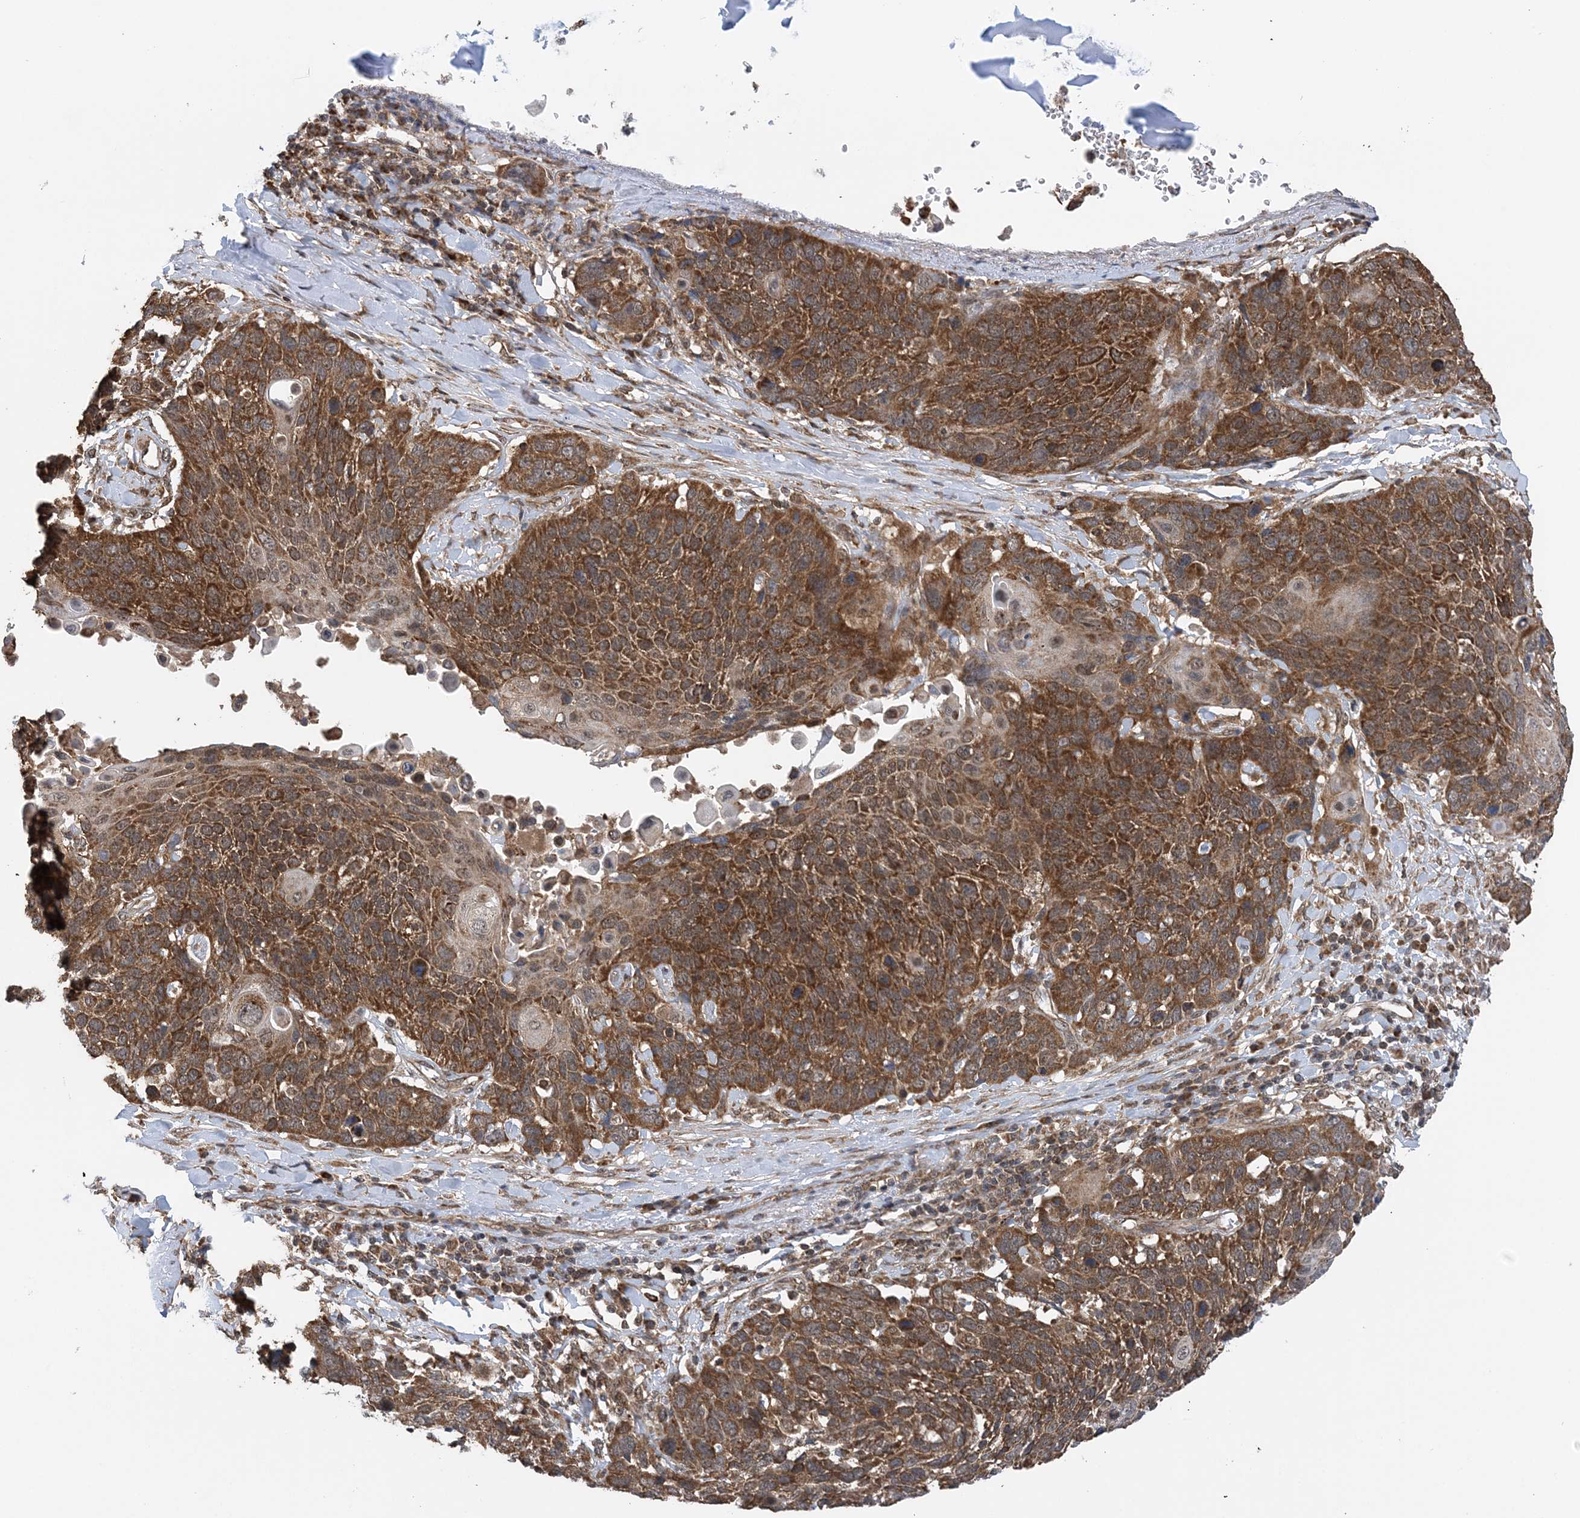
{"staining": {"intensity": "moderate", "quantity": ">75%", "location": "cytoplasmic/membranous"}, "tissue": "lung cancer", "cell_type": "Tumor cells", "image_type": "cancer", "snomed": [{"axis": "morphology", "description": "Squamous cell carcinoma, NOS"}, {"axis": "topography", "description": "Lung"}], "caption": "Immunohistochemistry image of neoplastic tissue: lung squamous cell carcinoma stained using immunohistochemistry reveals medium levels of moderate protein expression localized specifically in the cytoplasmic/membranous of tumor cells, appearing as a cytoplasmic/membranous brown color.", "gene": "PCBP1", "patient": {"sex": "male", "age": 66}}